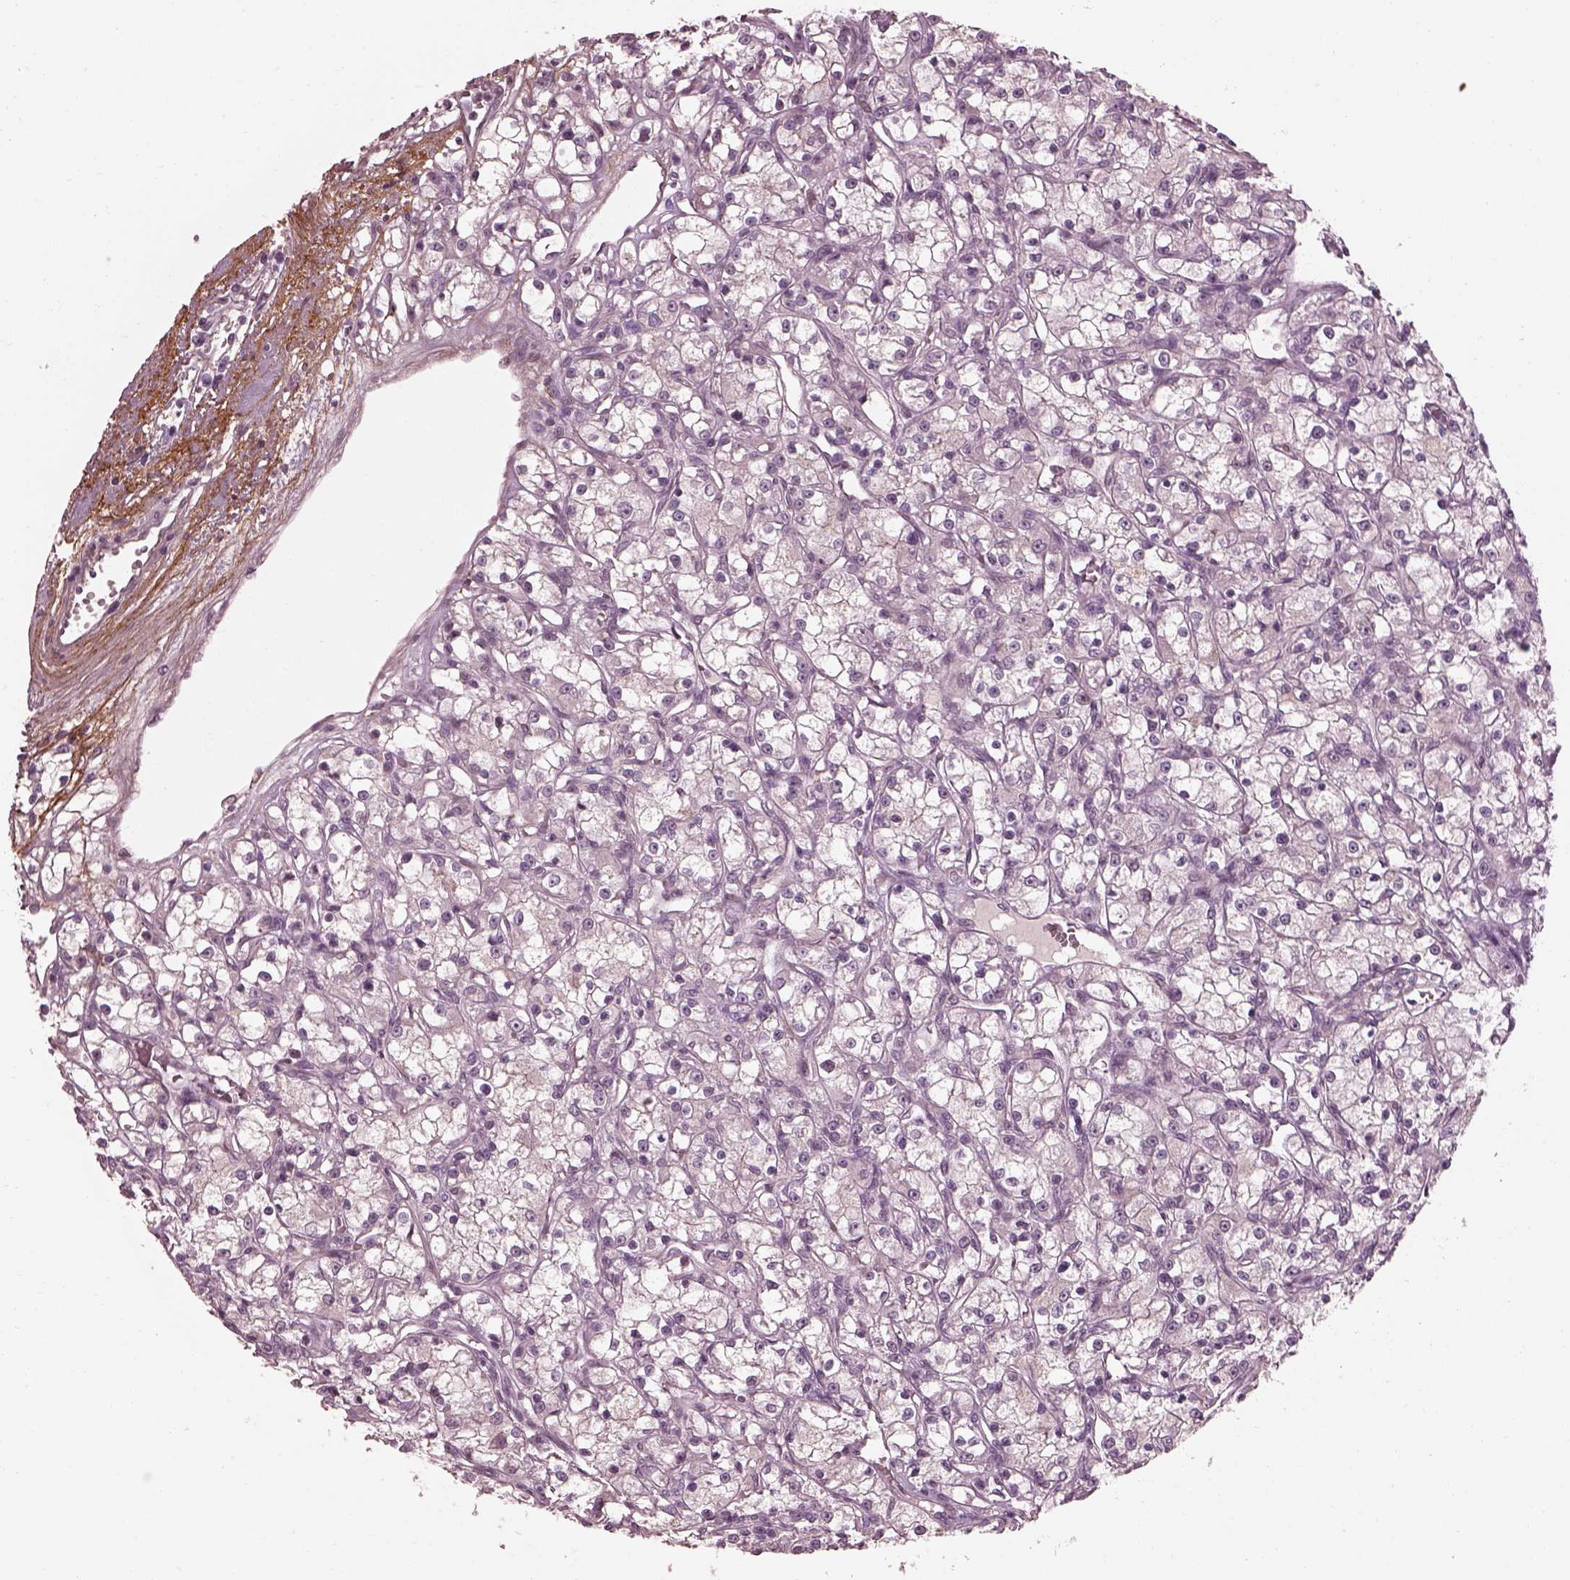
{"staining": {"intensity": "negative", "quantity": "none", "location": "none"}, "tissue": "renal cancer", "cell_type": "Tumor cells", "image_type": "cancer", "snomed": [{"axis": "morphology", "description": "Adenocarcinoma, NOS"}, {"axis": "topography", "description": "Kidney"}], "caption": "Immunohistochemistry image of human adenocarcinoma (renal) stained for a protein (brown), which demonstrates no expression in tumor cells.", "gene": "EFEMP1", "patient": {"sex": "female", "age": 59}}